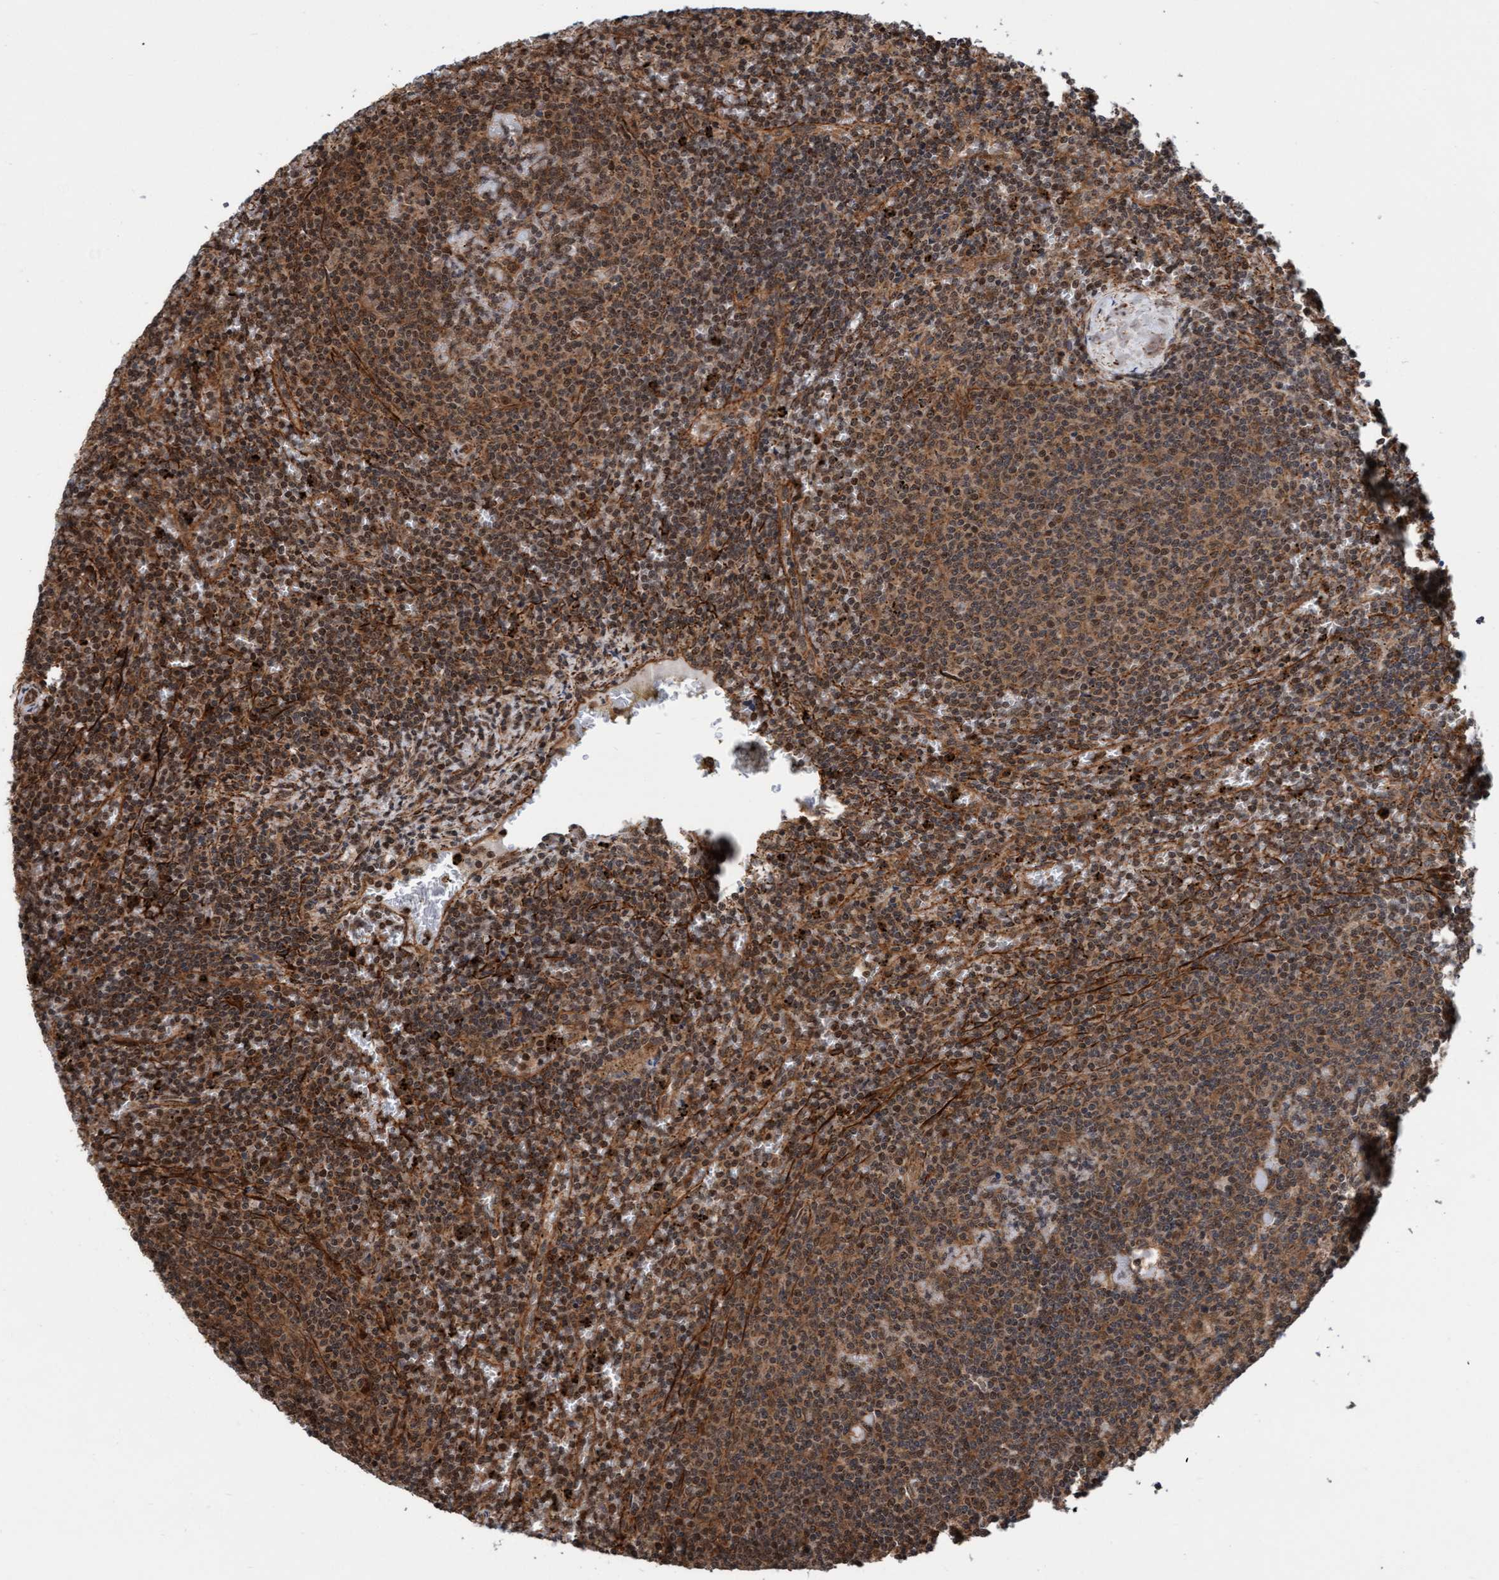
{"staining": {"intensity": "moderate", "quantity": ">75%", "location": "cytoplasmic/membranous,nuclear"}, "tissue": "lymphoma", "cell_type": "Tumor cells", "image_type": "cancer", "snomed": [{"axis": "morphology", "description": "Malignant lymphoma, non-Hodgkin's type, Low grade"}, {"axis": "topography", "description": "Spleen"}], "caption": "Malignant lymphoma, non-Hodgkin's type (low-grade) tissue displays moderate cytoplasmic/membranous and nuclear staining in approximately >75% of tumor cells", "gene": "STXBP4", "patient": {"sex": "female", "age": 50}}